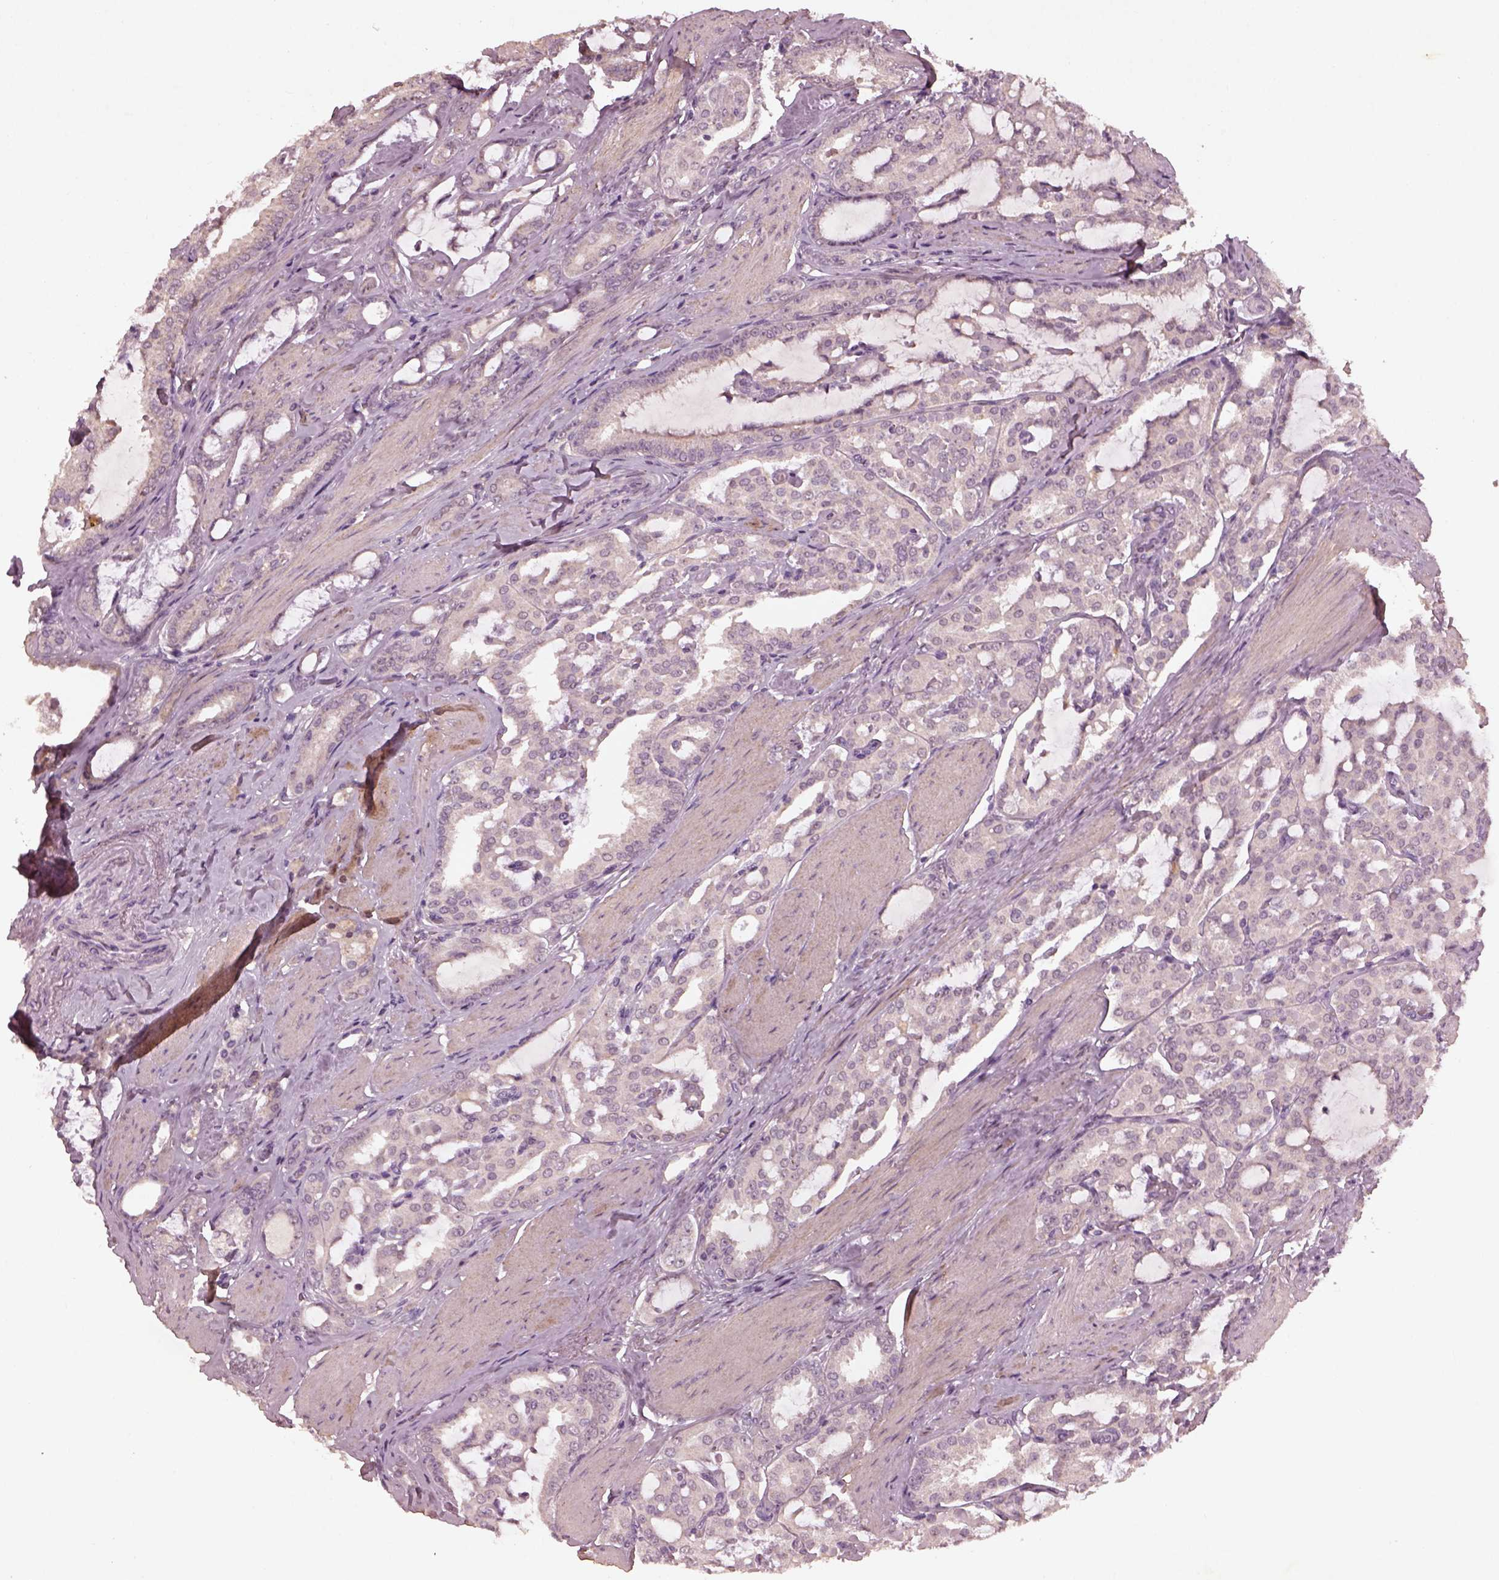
{"staining": {"intensity": "negative", "quantity": "none", "location": "none"}, "tissue": "prostate cancer", "cell_type": "Tumor cells", "image_type": "cancer", "snomed": [{"axis": "morphology", "description": "Adenocarcinoma, High grade"}, {"axis": "topography", "description": "Prostate"}], "caption": "A micrograph of prostate cancer stained for a protein reveals no brown staining in tumor cells.", "gene": "FRRS1L", "patient": {"sex": "male", "age": 63}}